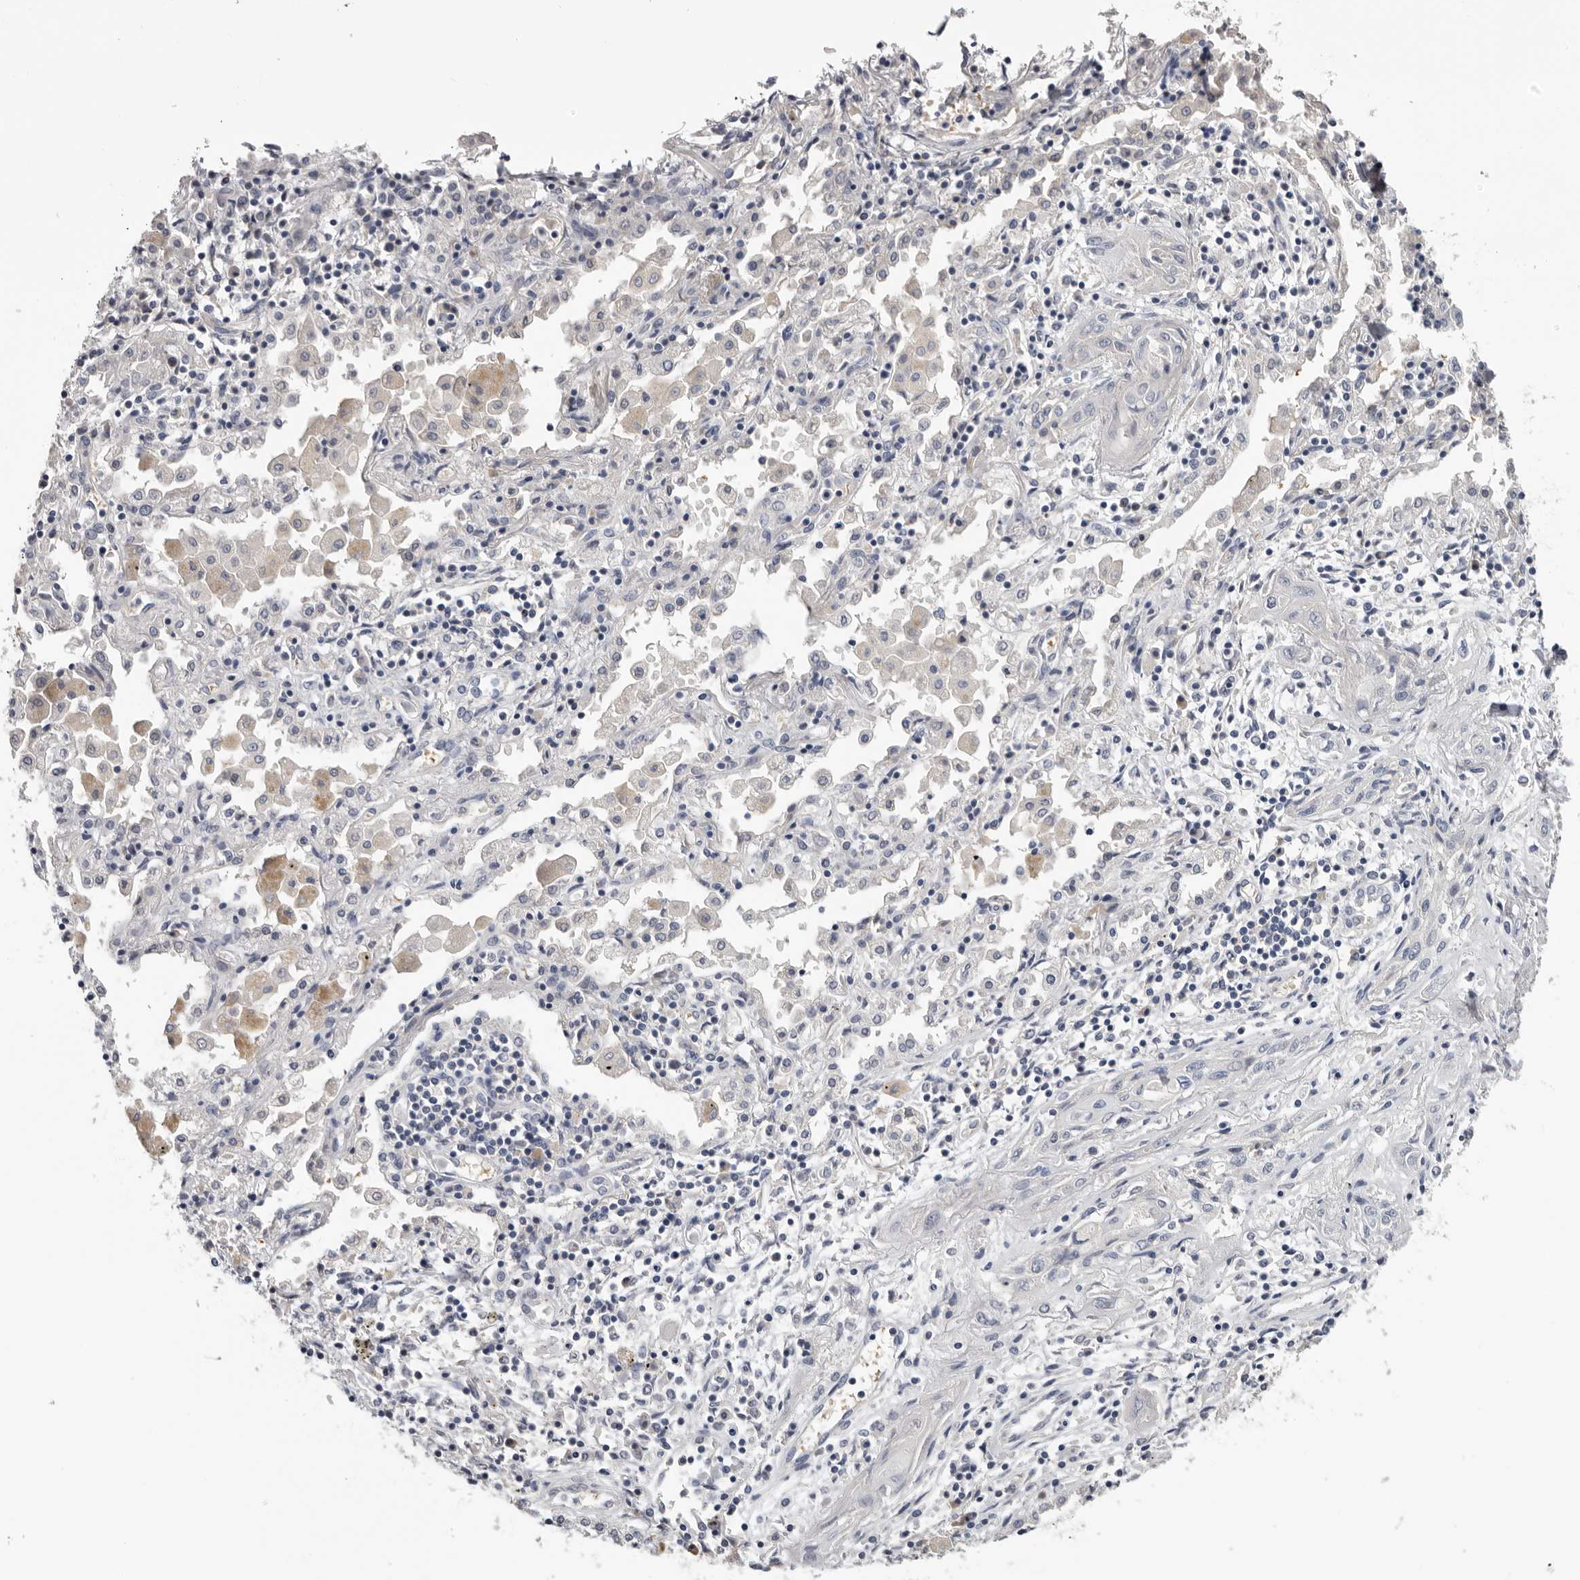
{"staining": {"intensity": "negative", "quantity": "none", "location": "none"}, "tissue": "lung cancer", "cell_type": "Tumor cells", "image_type": "cancer", "snomed": [{"axis": "morphology", "description": "Squamous cell carcinoma, NOS"}, {"axis": "topography", "description": "Lung"}], "caption": "A high-resolution photomicrograph shows immunohistochemistry staining of lung squamous cell carcinoma, which displays no significant expression in tumor cells.", "gene": "KIF2B", "patient": {"sex": "female", "age": 47}}